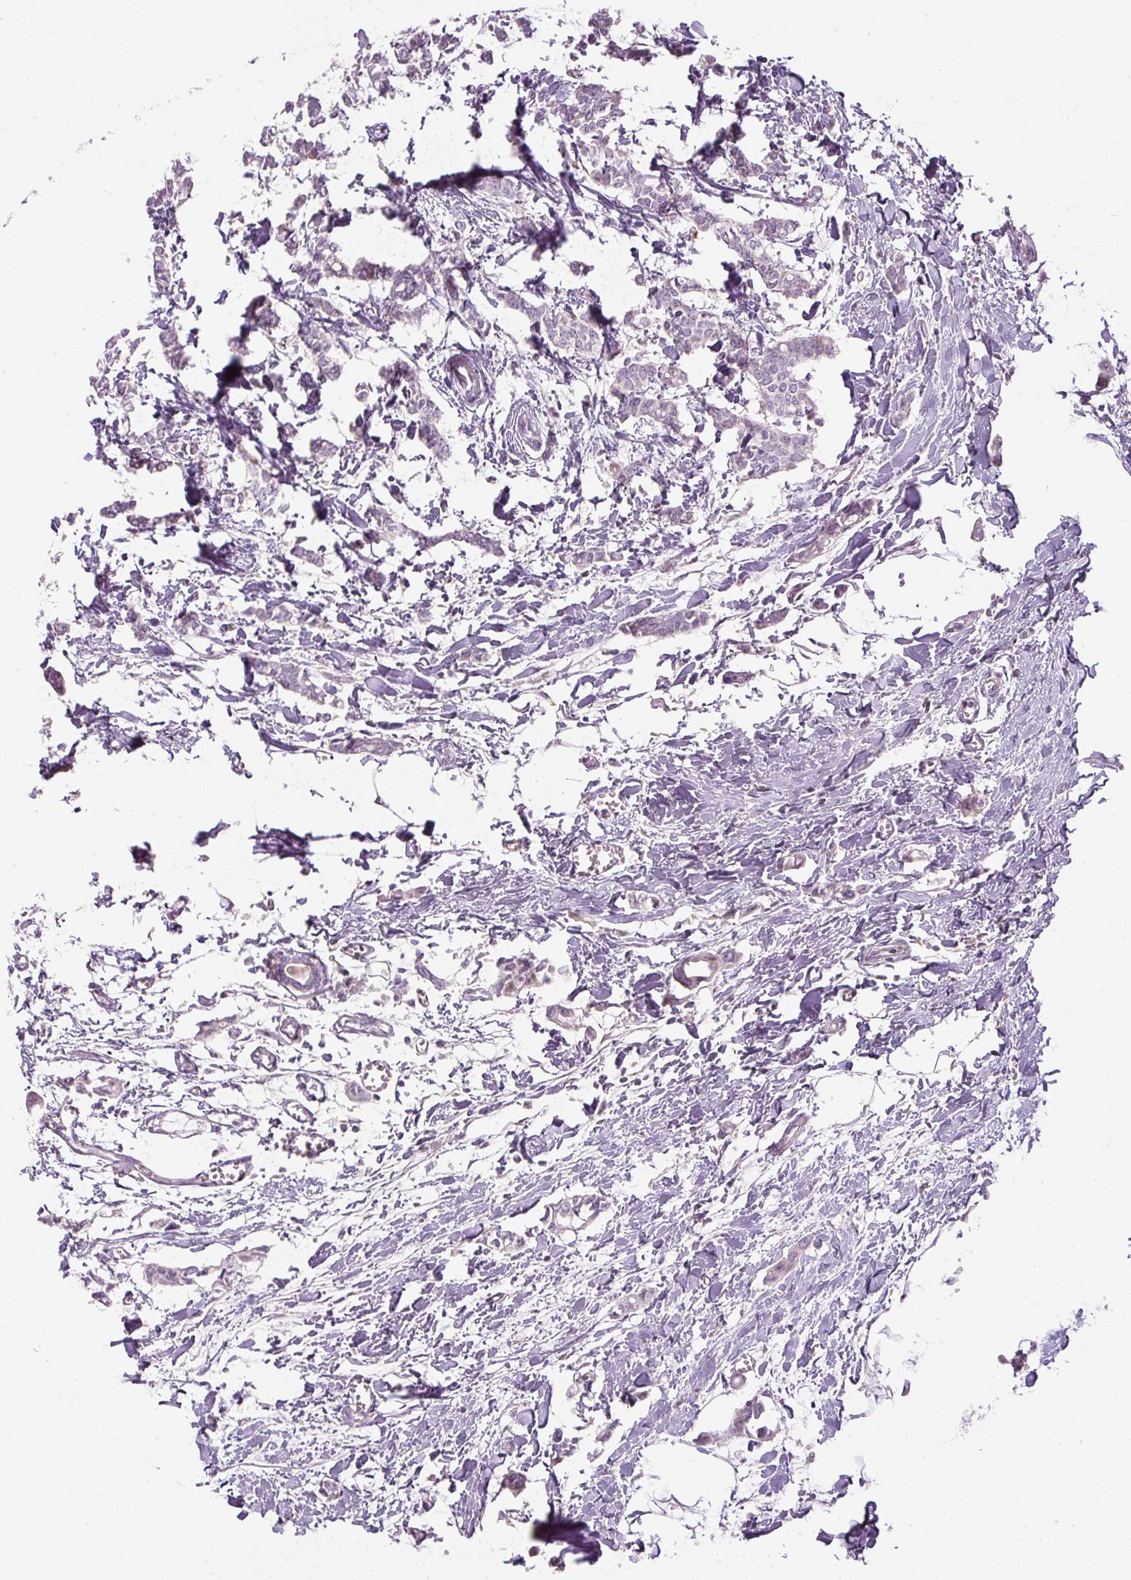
{"staining": {"intensity": "negative", "quantity": "none", "location": "none"}, "tissue": "breast cancer", "cell_type": "Tumor cells", "image_type": "cancer", "snomed": [{"axis": "morphology", "description": "Duct carcinoma"}, {"axis": "topography", "description": "Breast"}], "caption": "Protein analysis of breast cancer (infiltrating ductal carcinoma) reveals no significant expression in tumor cells. (DAB (3,3'-diaminobenzidine) immunohistochemistry with hematoxylin counter stain).", "gene": "FGFBP3", "patient": {"sex": "female", "age": 41}}